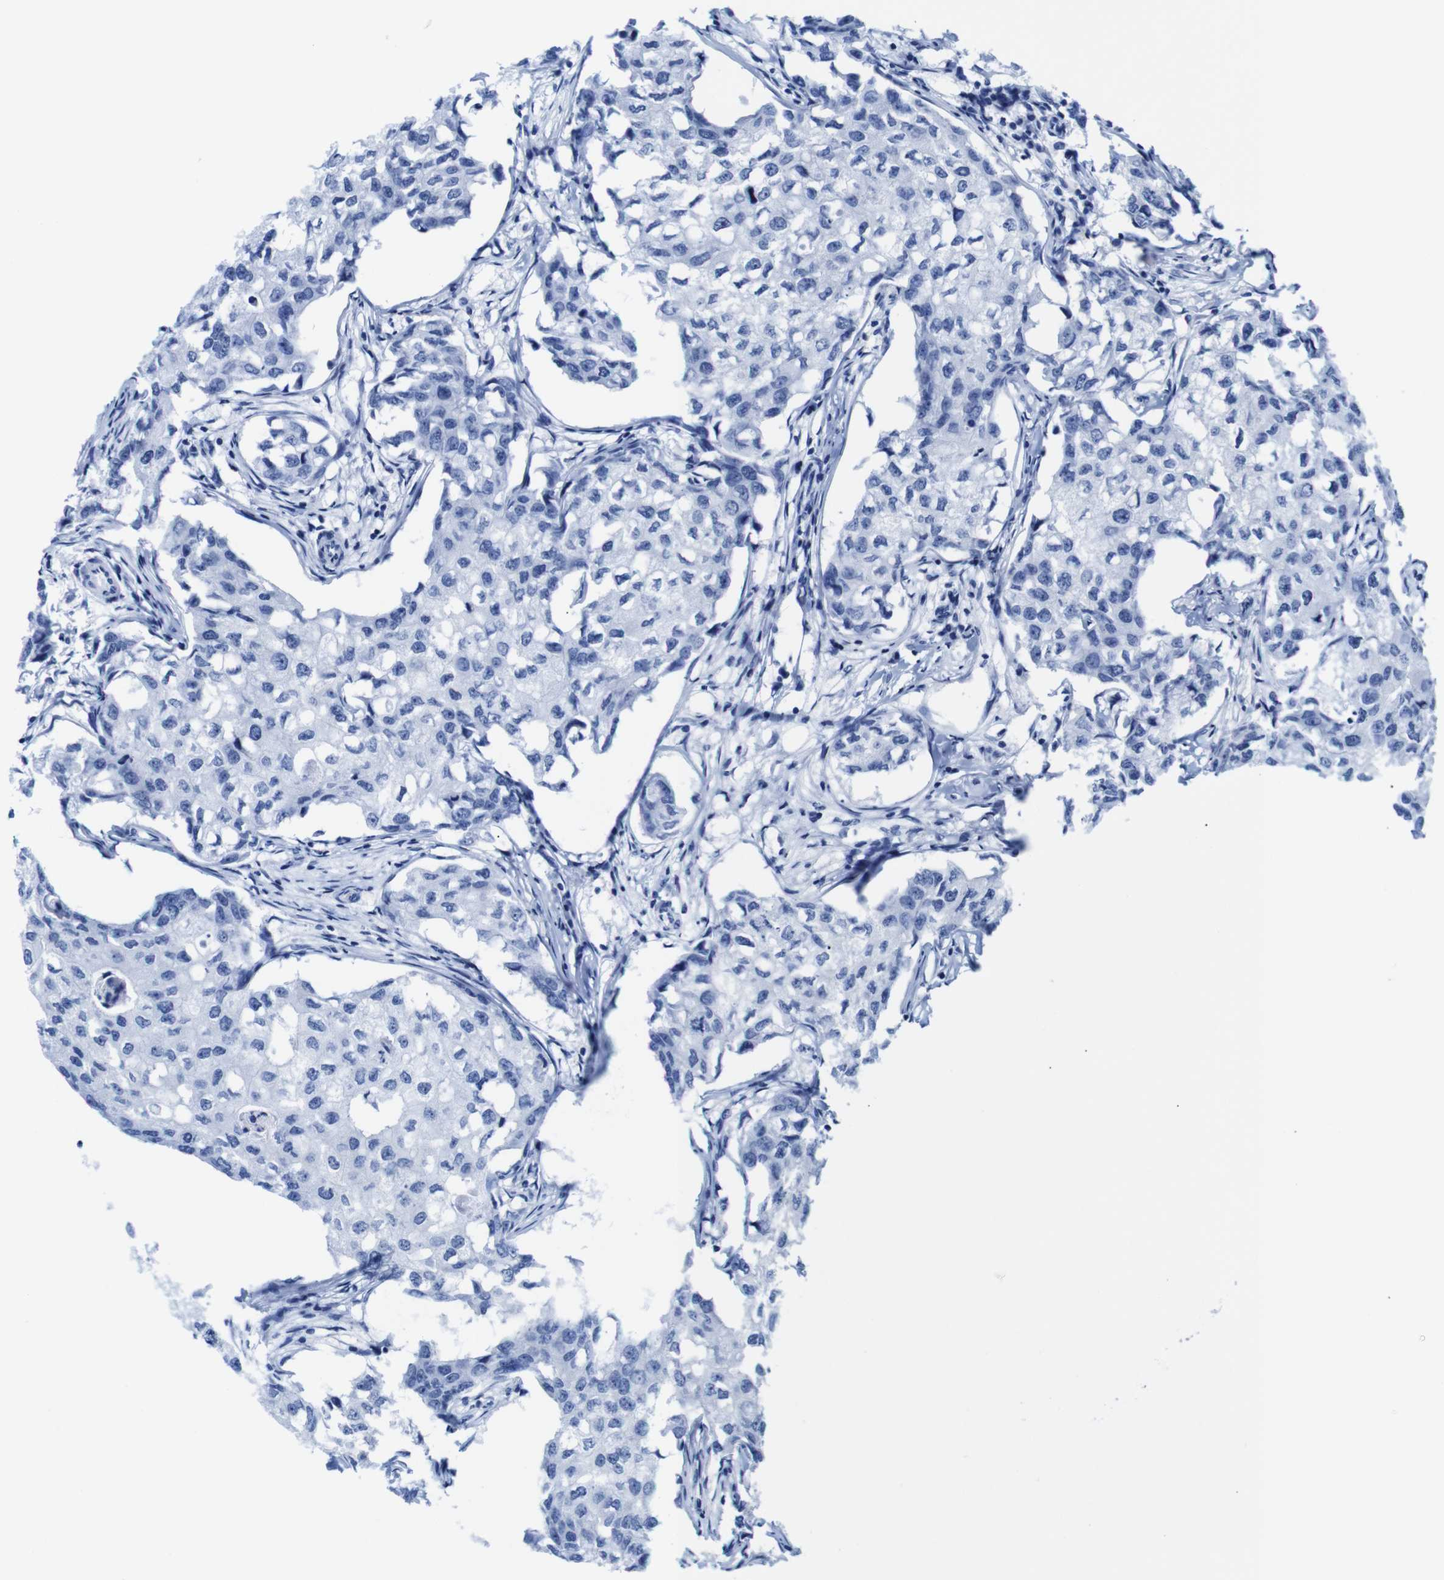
{"staining": {"intensity": "negative", "quantity": "none", "location": "none"}, "tissue": "breast cancer", "cell_type": "Tumor cells", "image_type": "cancer", "snomed": [{"axis": "morphology", "description": "Duct carcinoma"}, {"axis": "topography", "description": "Breast"}], "caption": "The IHC photomicrograph has no significant expression in tumor cells of breast cancer (intraductal carcinoma) tissue.", "gene": "TCEAL9", "patient": {"sex": "female", "age": 27}}